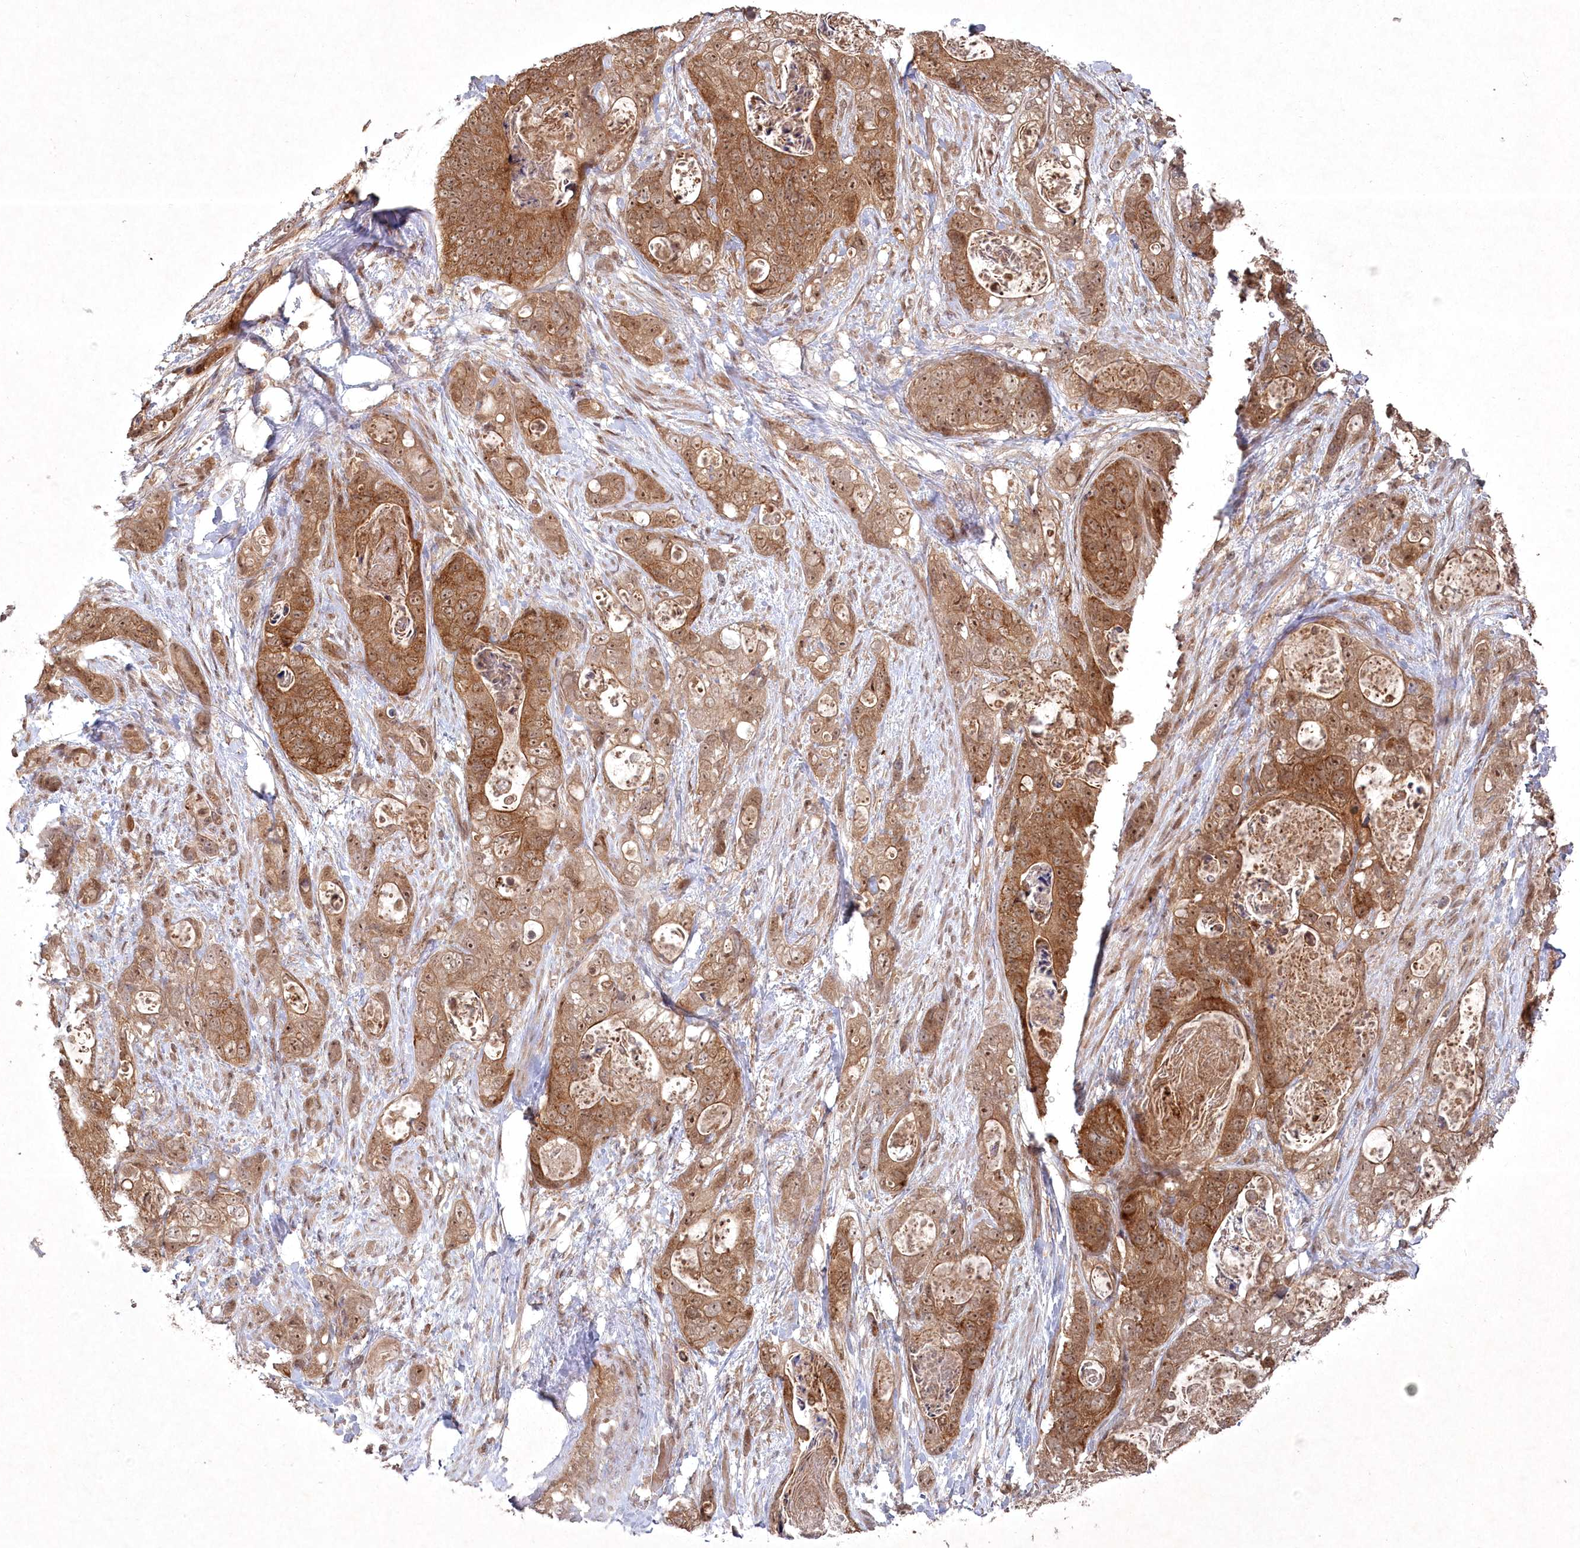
{"staining": {"intensity": "moderate", "quantity": ">75%", "location": "cytoplasmic/membranous,nuclear"}, "tissue": "stomach cancer", "cell_type": "Tumor cells", "image_type": "cancer", "snomed": [{"axis": "morphology", "description": "Normal tissue, NOS"}, {"axis": "morphology", "description": "Adenocarcinoma, NOS"}, {"axis": "topography", "description": "Stomach"}], "caption": "Protein staining of stomach cancer (adenocarcinoma) tissue reveals moderate cytoplasmic/membranous and nuclear positivity in approximately >75% of tumor cells.", "gene": "FBXL17", "patient": {"sex": "female", "age": 89}}